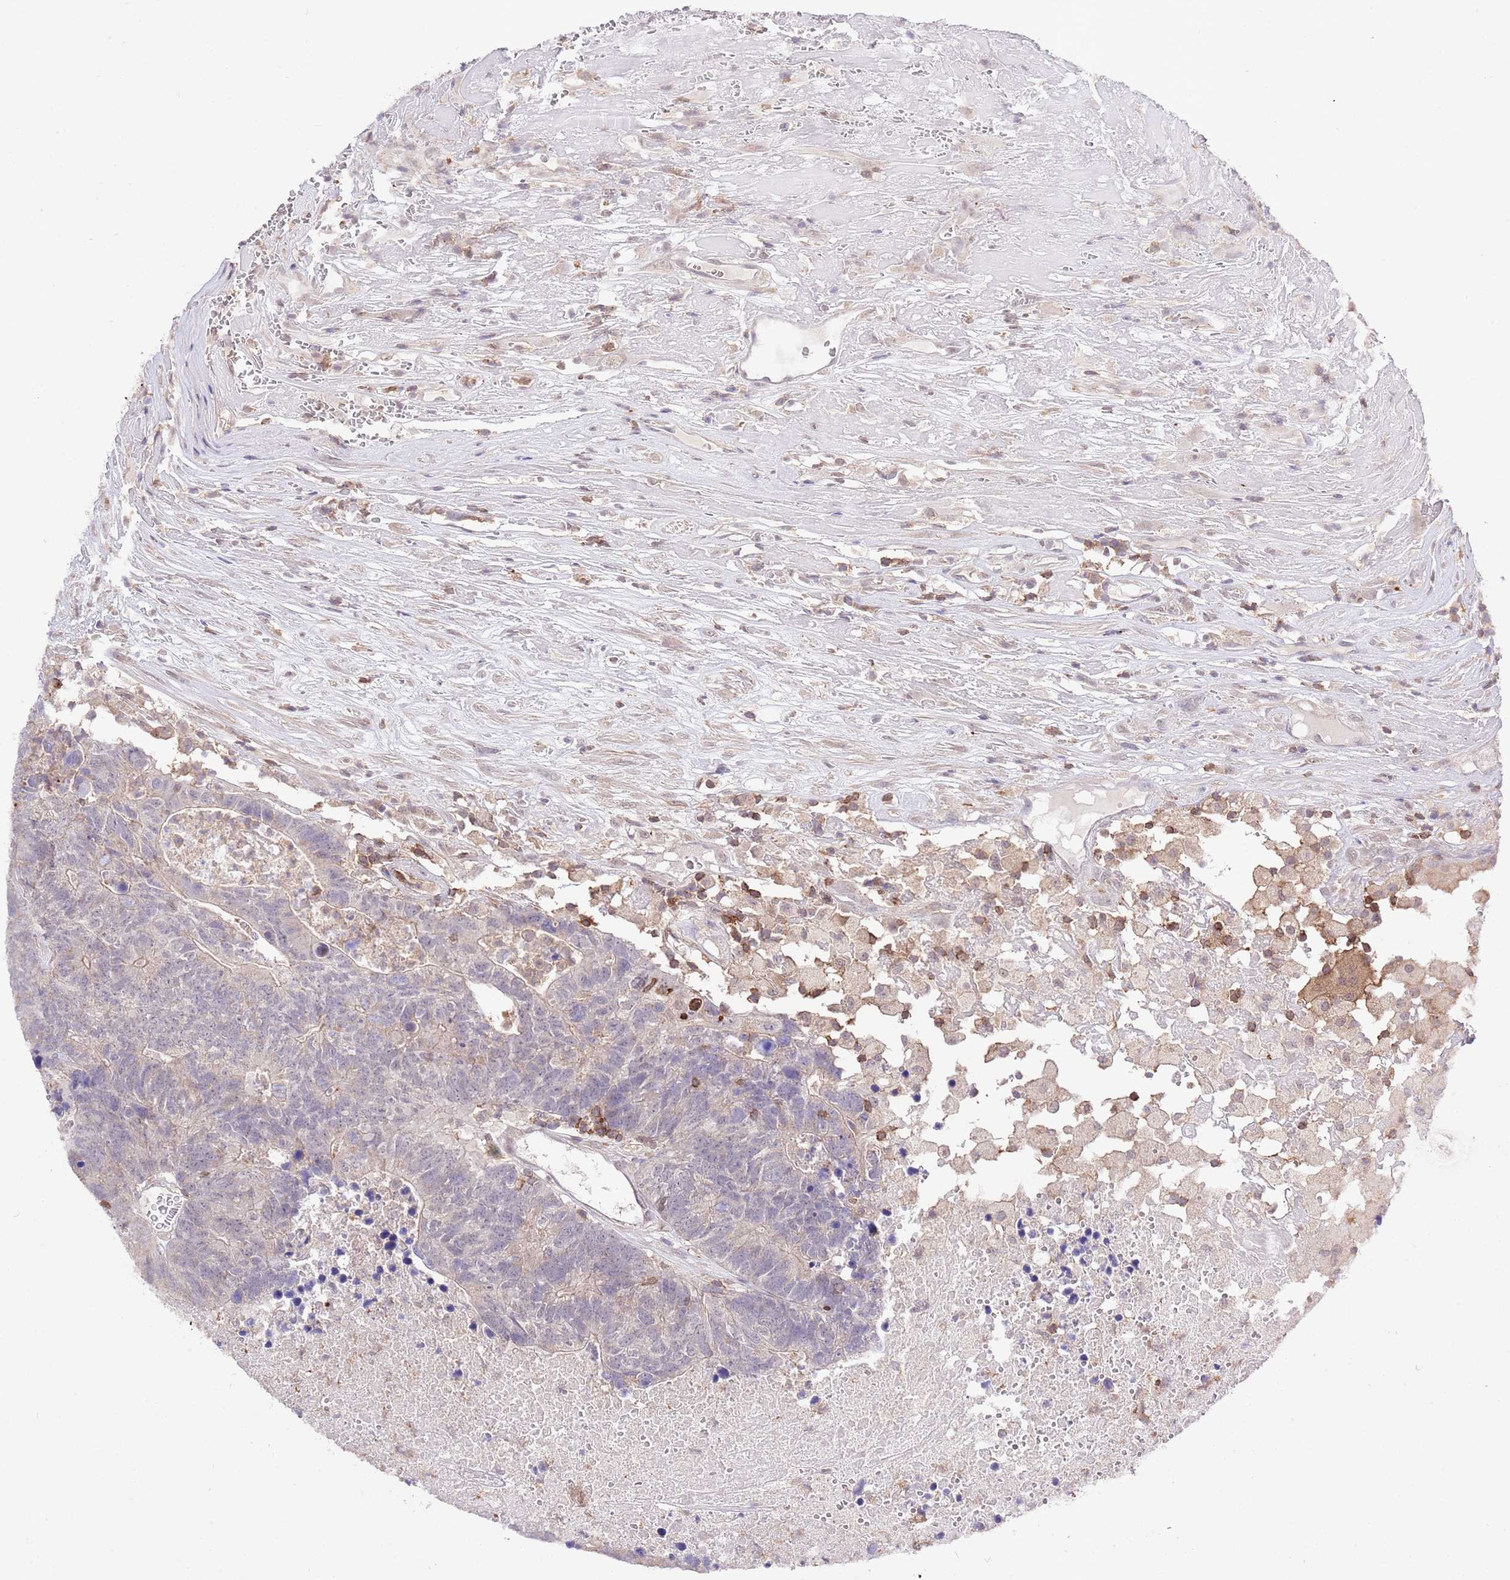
{"staining": {"intensity": "negative", "quantity": "none", "location": "none"}, "tissue": "colorectal cancer", "cell_type": "Tumor cells", "image_type": "cancer", "snomed": [{"axis": "morphology", "description": "Adenocarcinoma, NOS"}, {"axis": "topography", "description": "Colon"}], "caption": "Colorectal cancer (adenocarcinoma) was stained to show a protein in brown. There is no significant expression in tumor cells.", "gene": "EFHD1", "patient": {"sex": "female", "age": 48}}